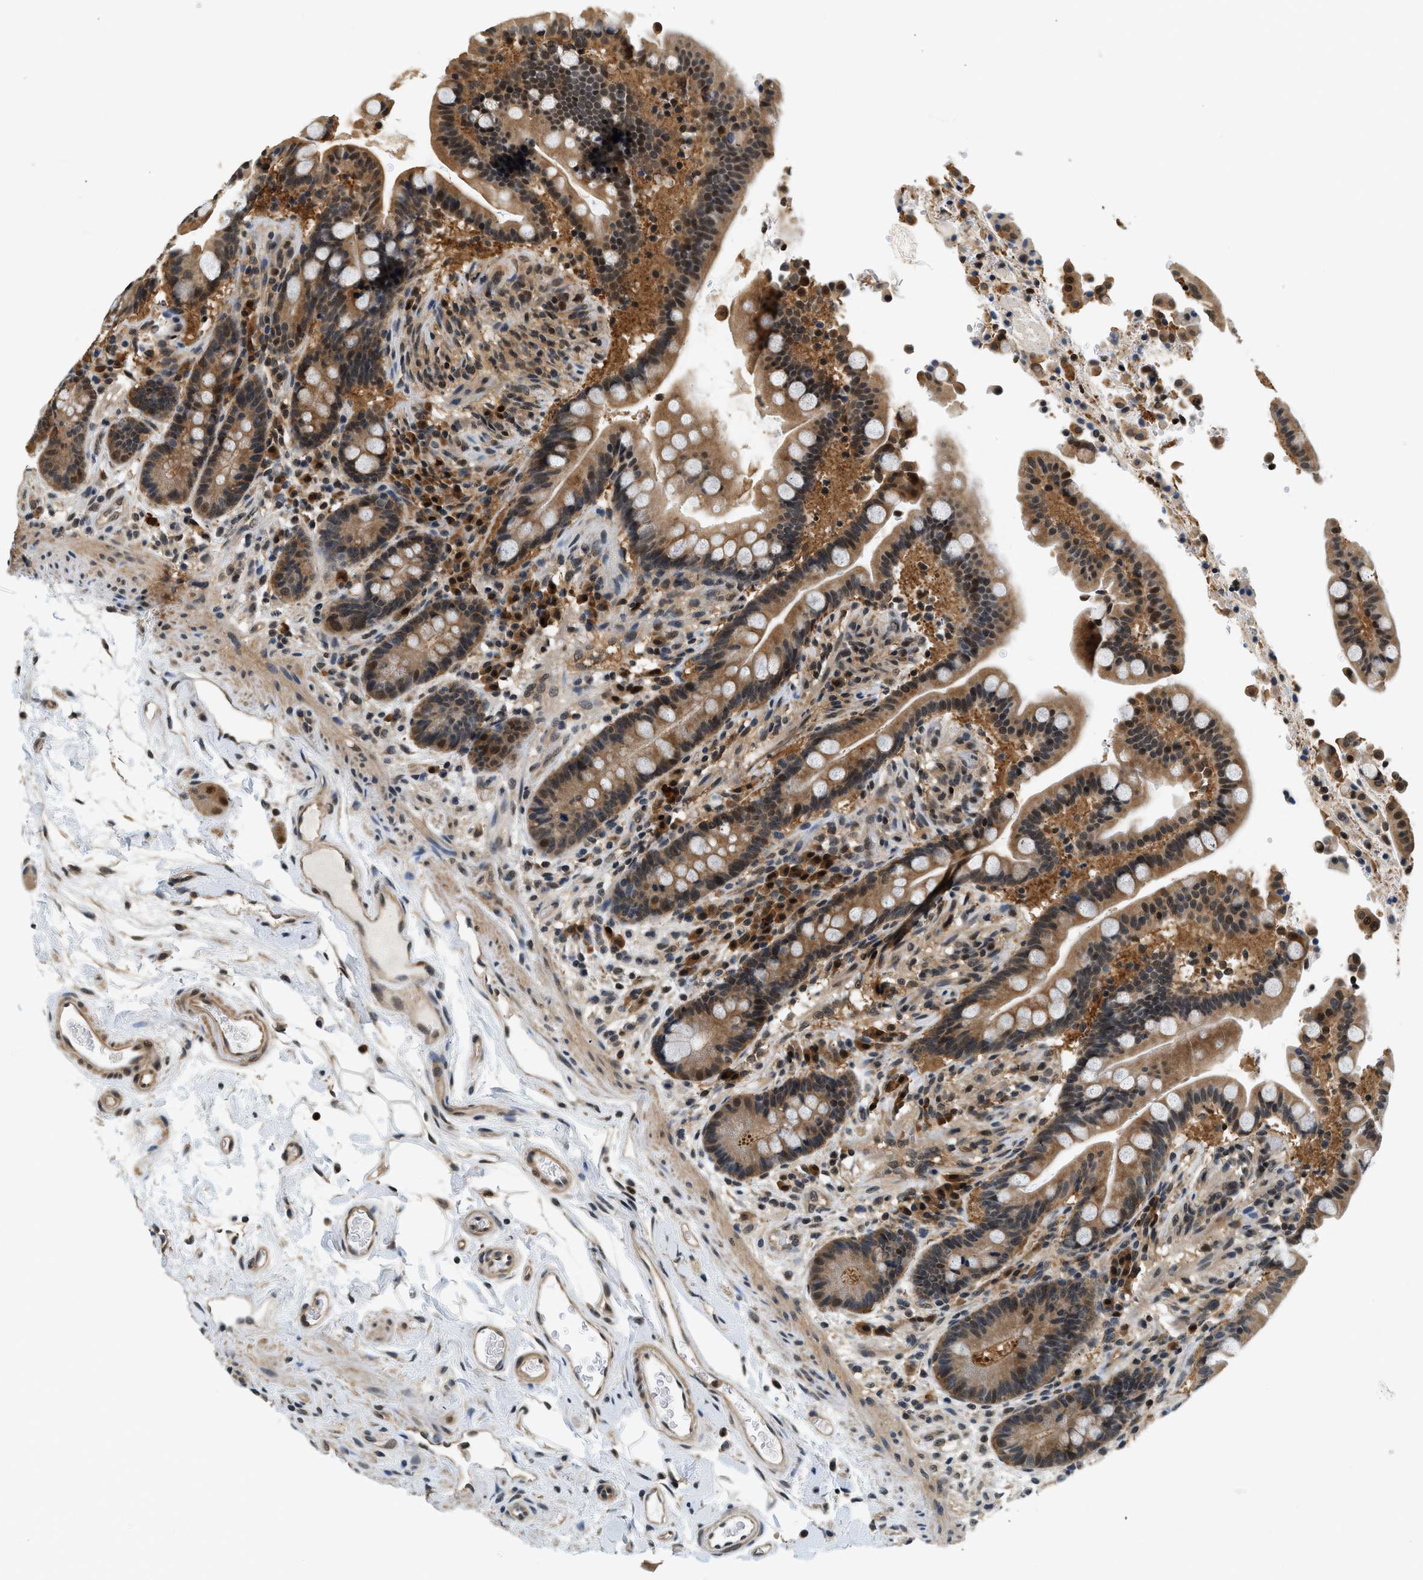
{"staining": {"intensity": "moderate", "quantity": ">75%", "location": "cytoplasmic/membranous"}, "tissue": "colon", "cell_type": "Endothelial cells", "image_type": "normal", "snomed": [{"axis": "morphology", "description": "Normal tissue, NOS"}, {"axis": "topography", "description": "Colon"}], "caption": "DAB (3,3'-diaminobenzidine) immunohistochemical staining of unremarkable human colon exhibits moderate cytoplasmic/membranous protein staining in approximately >75% of endothelial cells.", "gene": "PSMD3", "patient": {"sex": "male", "age": 73}}